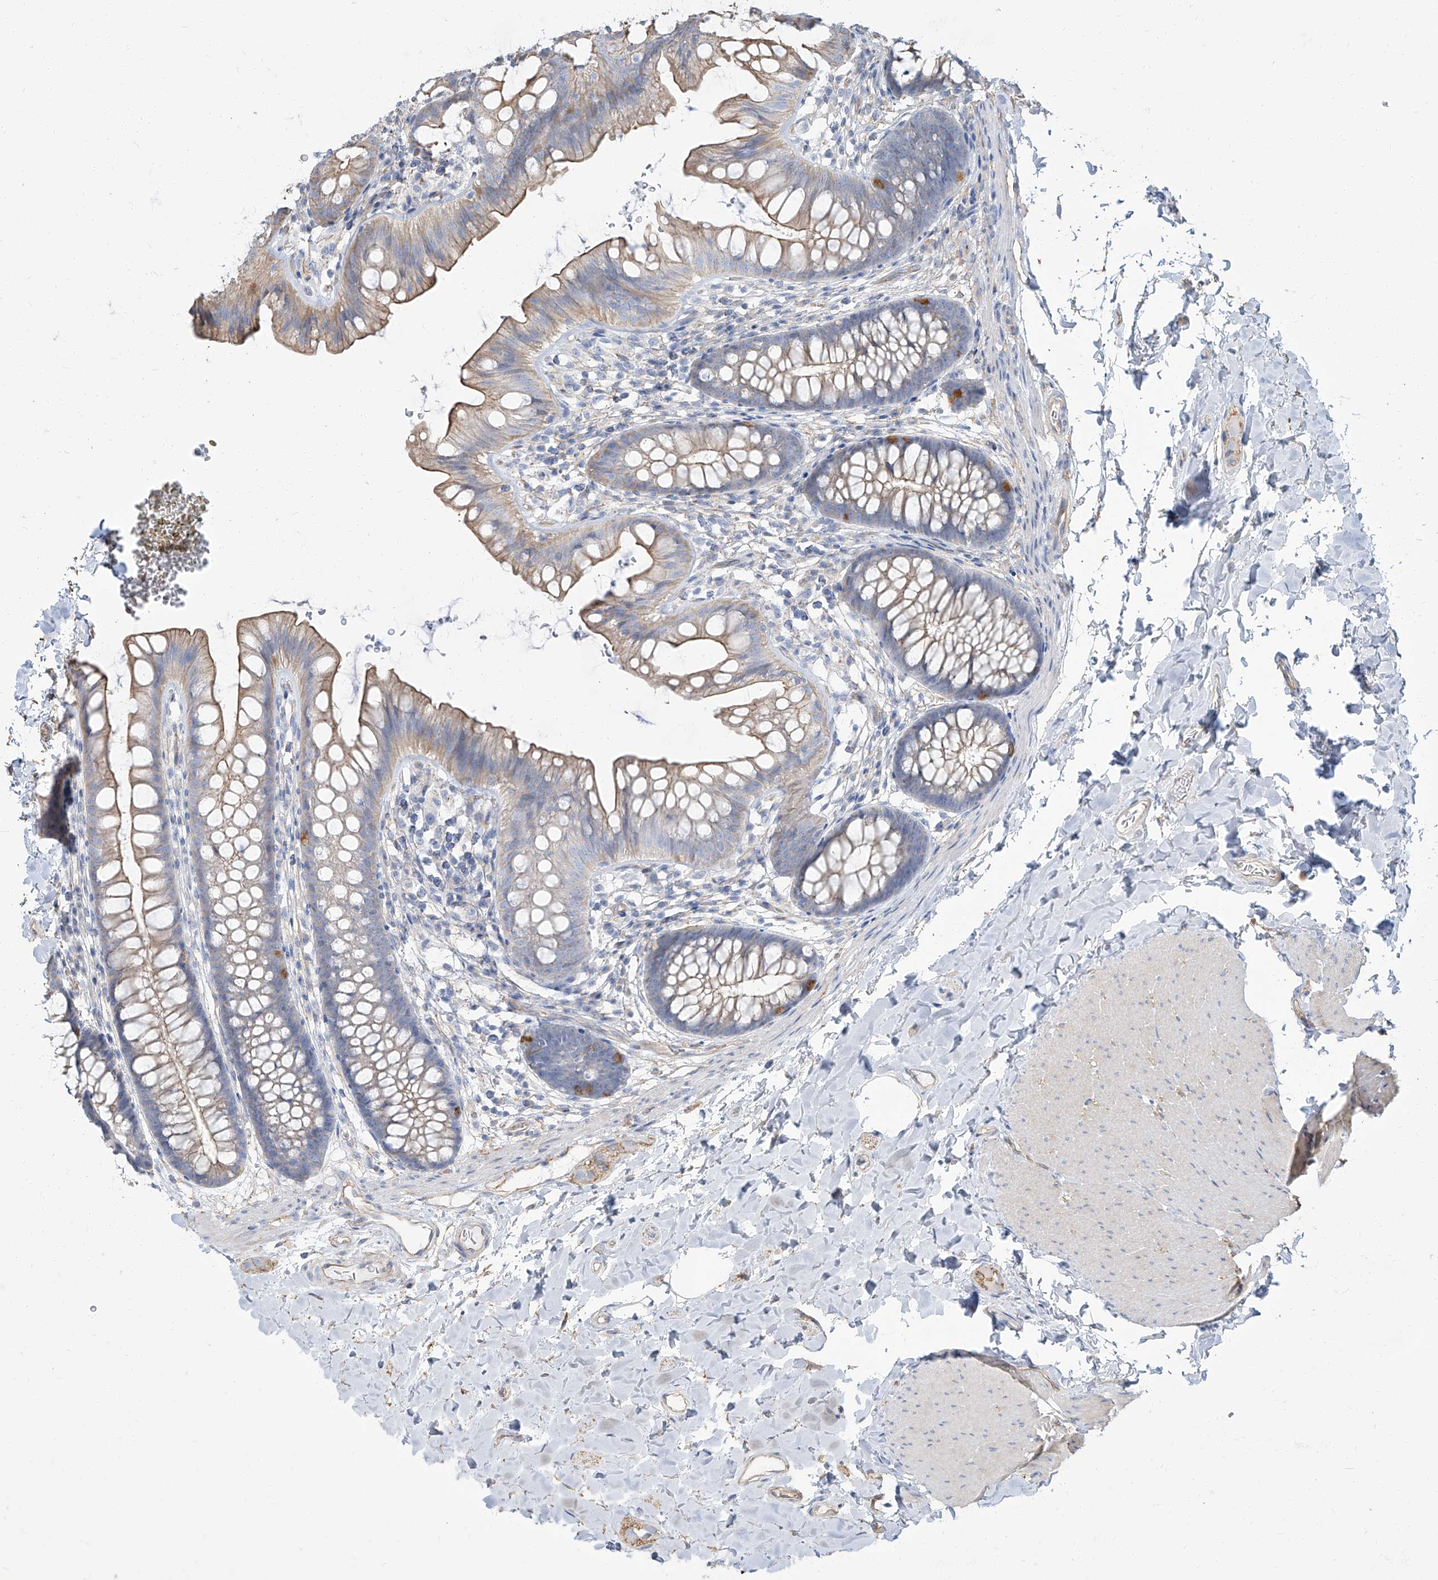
{"staining": {"intensity": "weak", "quantity": ">75%", "location": "cytoplasmic/membranous"}, "tissue": "colon", "cell_type": "Endothelial cells", "image_type": "normal", "snomed": [{"axis": "morphology", "description": "Normal tissue, NOS"}, {"axis": "topography", "description": "Colon"}], "caption": "Immunohistochemical staining of unremarkable human colon reveals low levels of weak cytoplasmic/membranous expression in approximately >75% of endothelial cells. The staining was performed using DAB (3,3'-diaminobenzidine) to visualize the protein expression in brown, while the nuclei were stained in blue with hematoxylin (Magnification: 20x).", "gene": "TXLNB", "patient": {"sex": "female", "age": 62}}